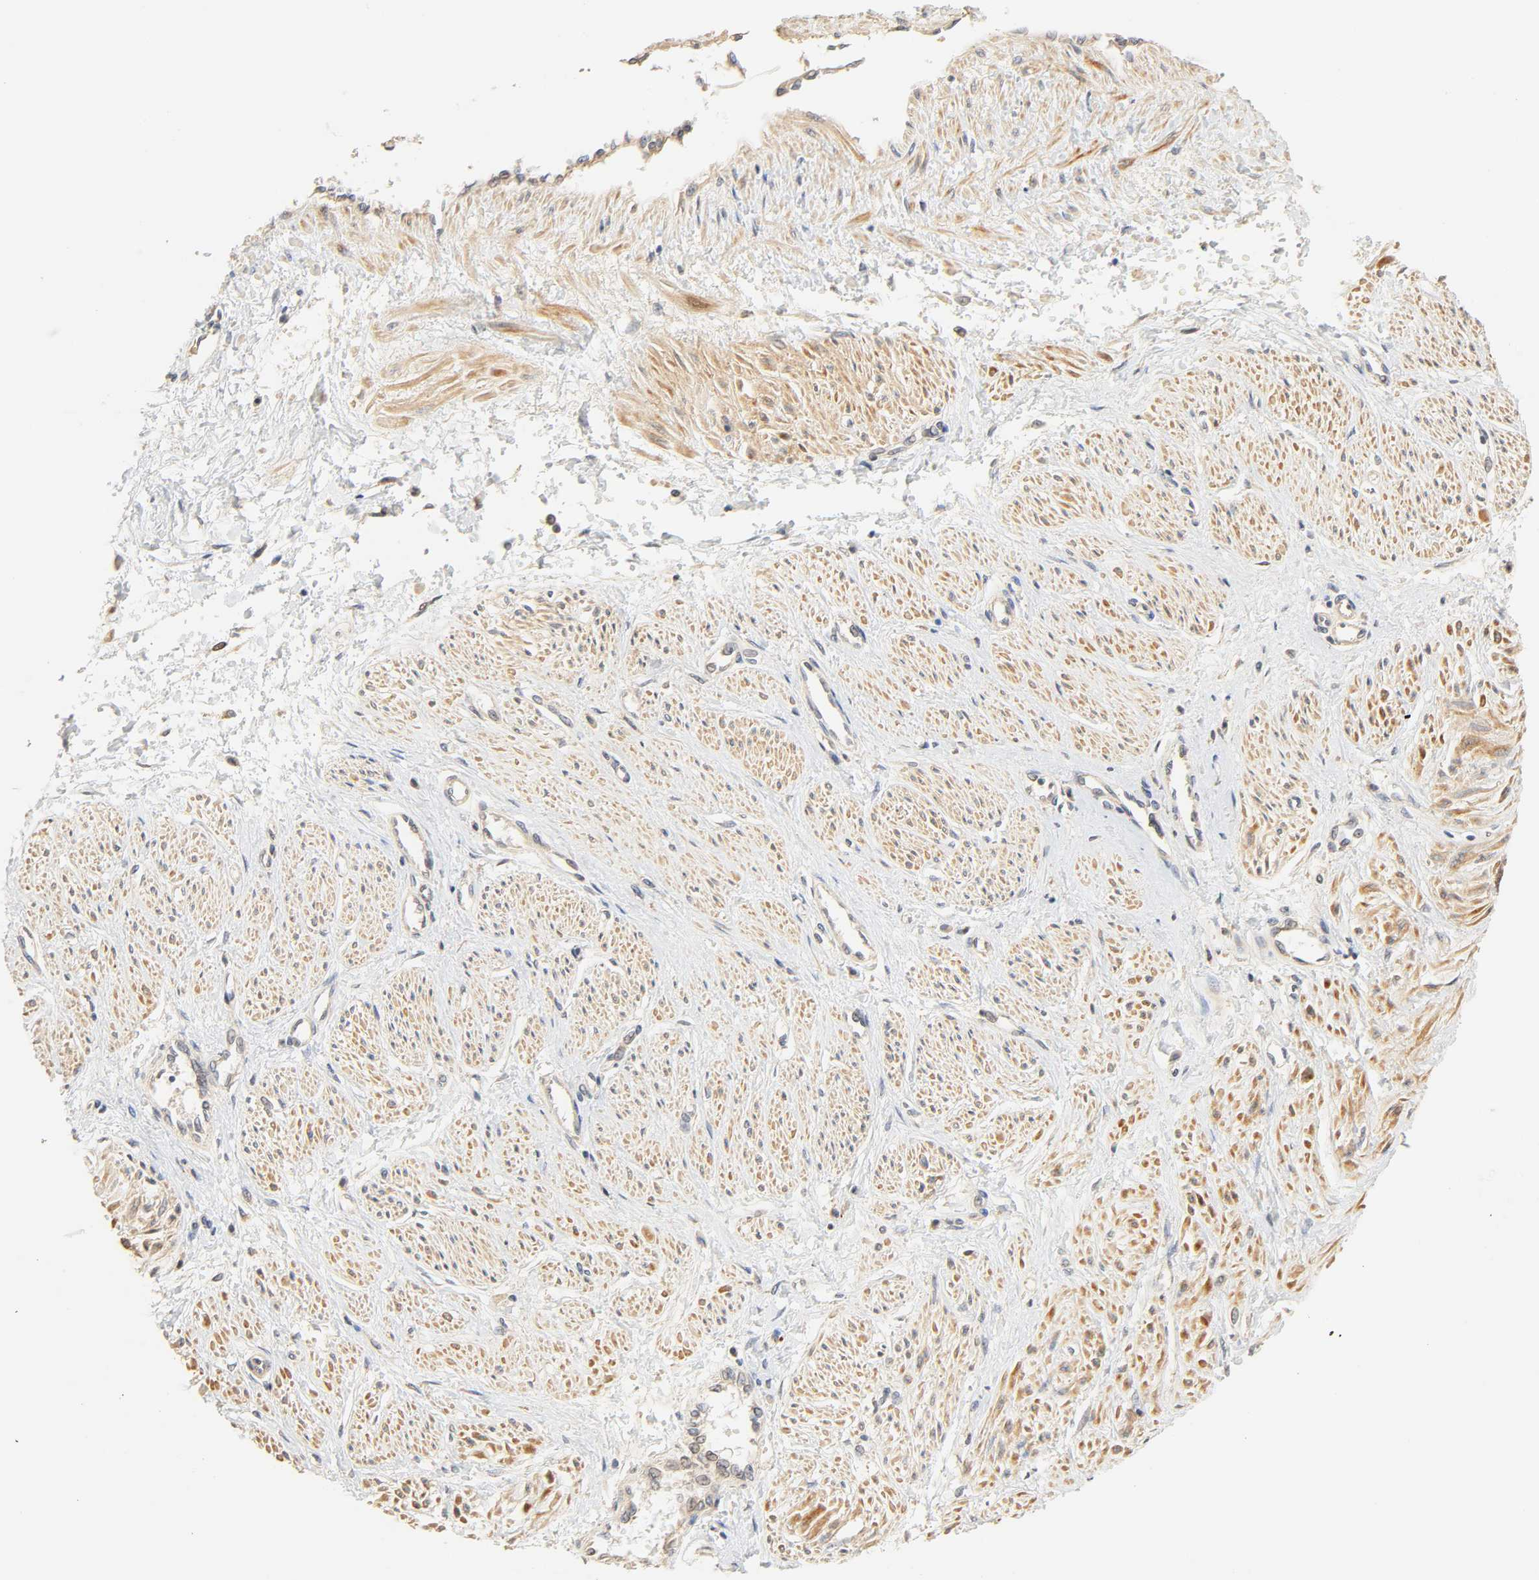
{"staining": {"intensity": "moderate", "quantity": "25%-75%", "location": "cytoplasmic/membranous"}, "tissue": "smooth muscle", "cell_type": "Smooth muscle cells", "image_type": "normal", "snomed": [{"axis": "morphology", "description": "Normal tissue, NOS"}, {"axis": "topography", "description": "Smooth muscle"}, {"axis": "topography", "description": "Uterus"}], "caption": "Human smooth muscle stained with a brown dye reveals moderate cytoplasmic/membranous positive positivity in approximately 25%-75% of smooth muscle cells.", "gene": "CACNA1G", "patient": {"sex": "female", "age": 39}}